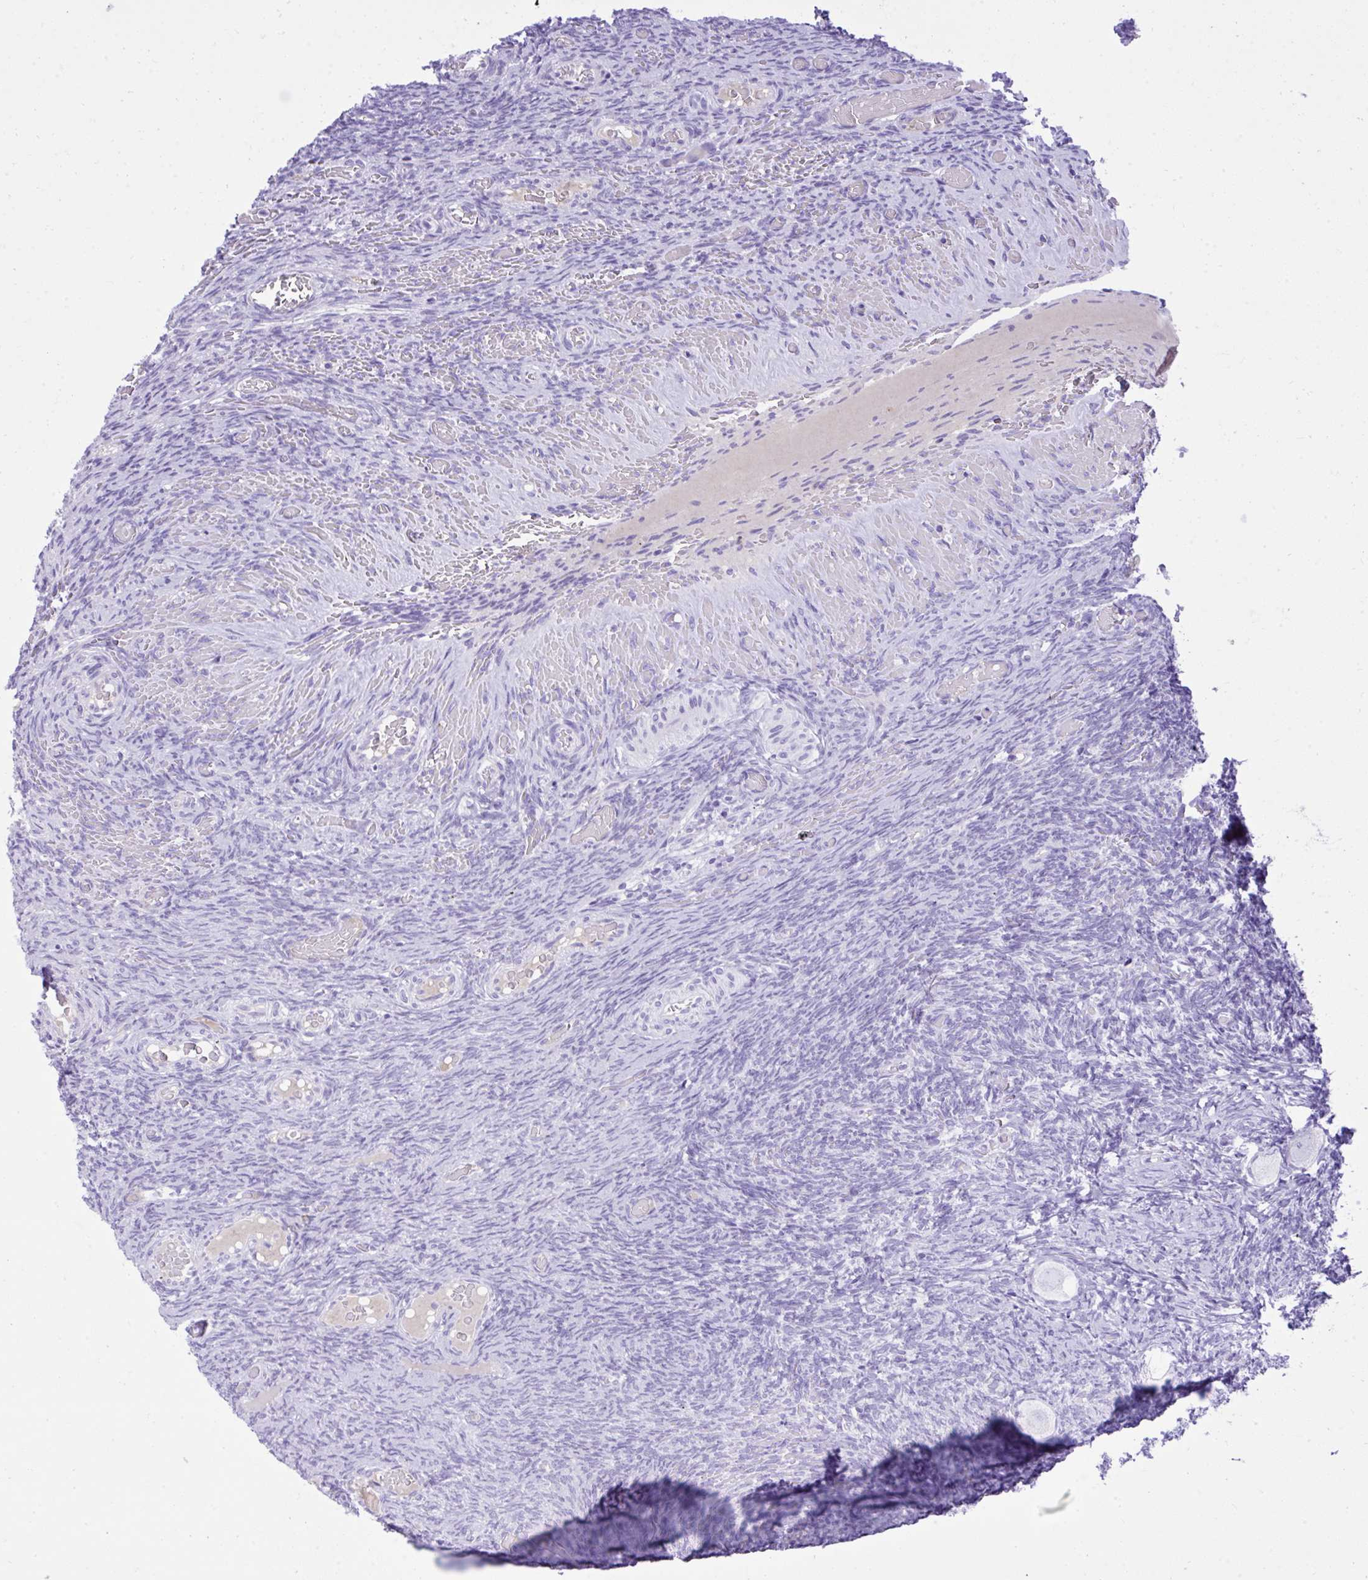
{"staining": {"intensity": "negative", "quantity": "none", "location": "none"}, "tissue": "ovary", "cell_type": "Follicle cells", "image_type": "normal", "snomed": [{"axis": "morphology", "description": "Normal tissue, NOS"}, {"axis": "topography", "description": "Ovary"}], "caption": "This is a photomicrograph of immunohistochemistry staining of benign ovary, which shows no positivity in follicle cells. (Stains: DAB IHC with hematoxylin counter stain, Microscopy: brightfield microscopy at high magnification).", "gene": "ST6GALNAC3", "patient": {"sex": "female", "age": 34}}